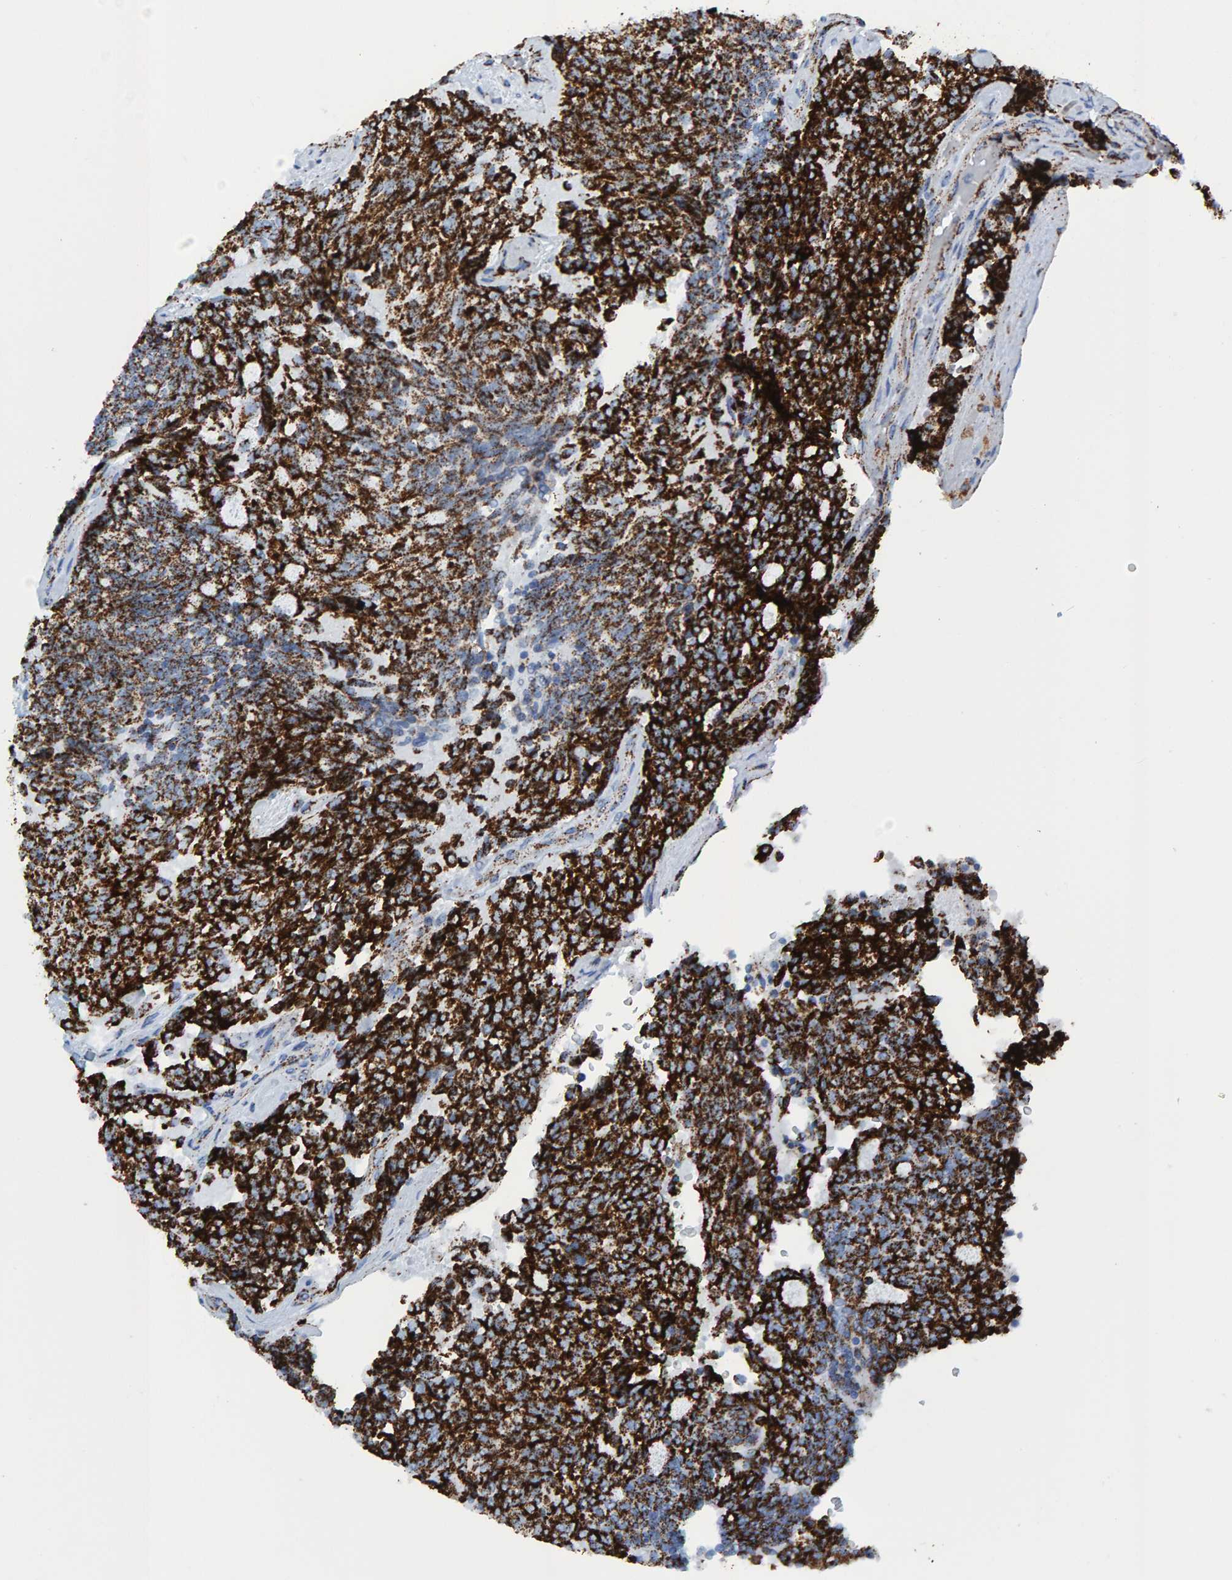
{"staining": {"intensity": "strong", "quantity": ">75%", "location": "cytoplasmic/membranous"}, "tissue": "carcinoid", "cell_type": "Tumor cells", "image_type": "cancer", "snomed": [{"axis": "morphology", "description": "Carcinoid, malignant, NOS"}, {"axis": "topography", "description": "Pancreas"}], "caption": "A high amount of strong cytoplasmic/membranous staining is identified in about >75% of tumor cells in carcinoid tissue. The protein of interest is shown in brown color, while the nuclei are stained blue.", "gene": "ENSG00000262660", "patient": {"sex": "female", "age": 54}}